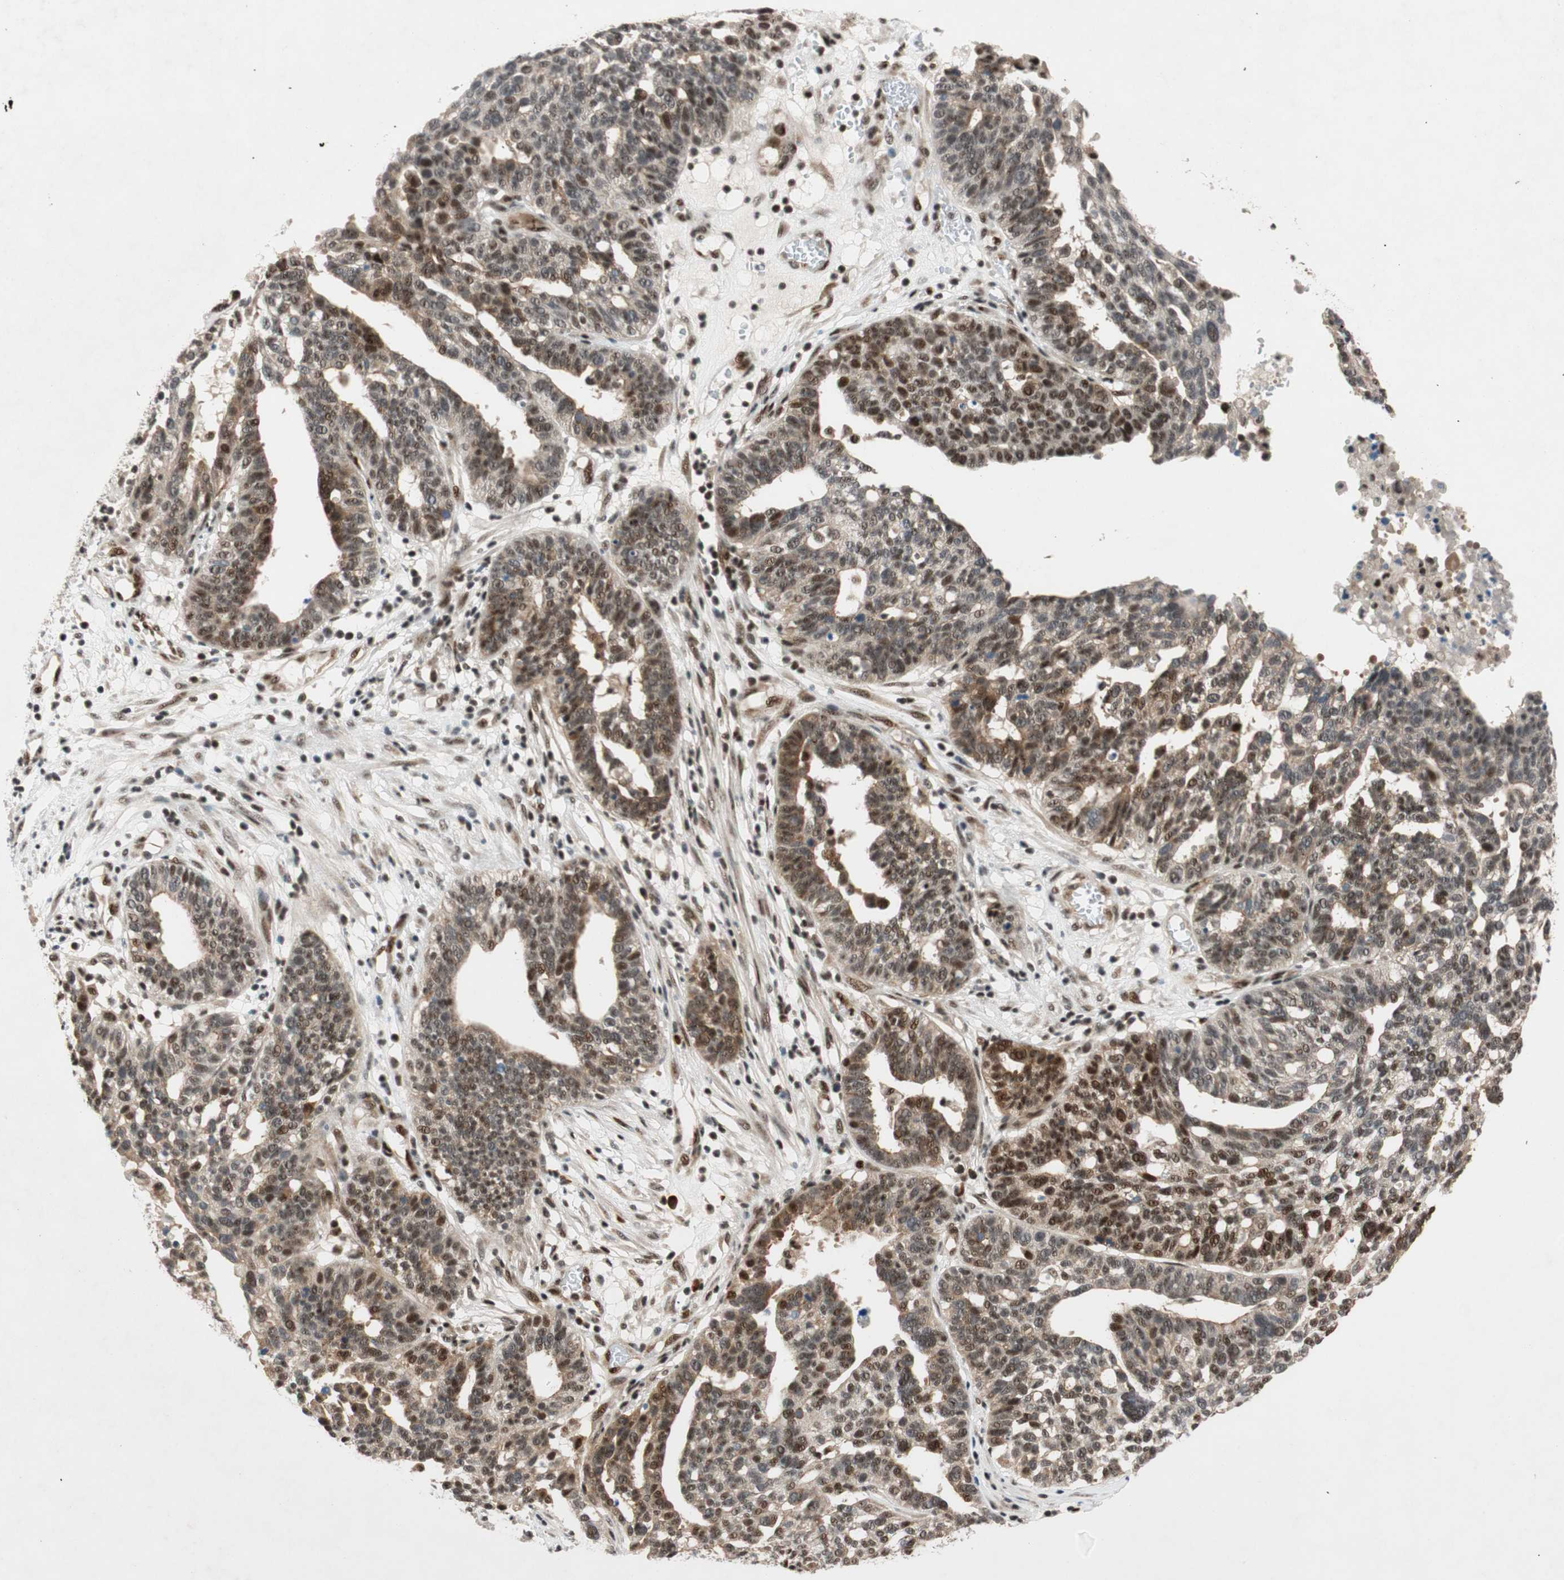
{"staining": {"intensity": "moderate", "quantity": ">75%", "location": "nuclear"}, "tissue": "ovarian cancer", "cell_type": "Tumor cells", "image_type": "cancer", "snomed": [{"axis": "morphology", "description": "Cystadenocarcinoma, serous, NOS"}, {"axis": "topography", "description": "Ovary"}], "caption": "Ovarian cancer stained for a protein (brown) displays moderate nuclear positive positivity in about >75% of tumor cells.", "gene": "NCBP3", "patient": {"sex": "female", "age": 59}}